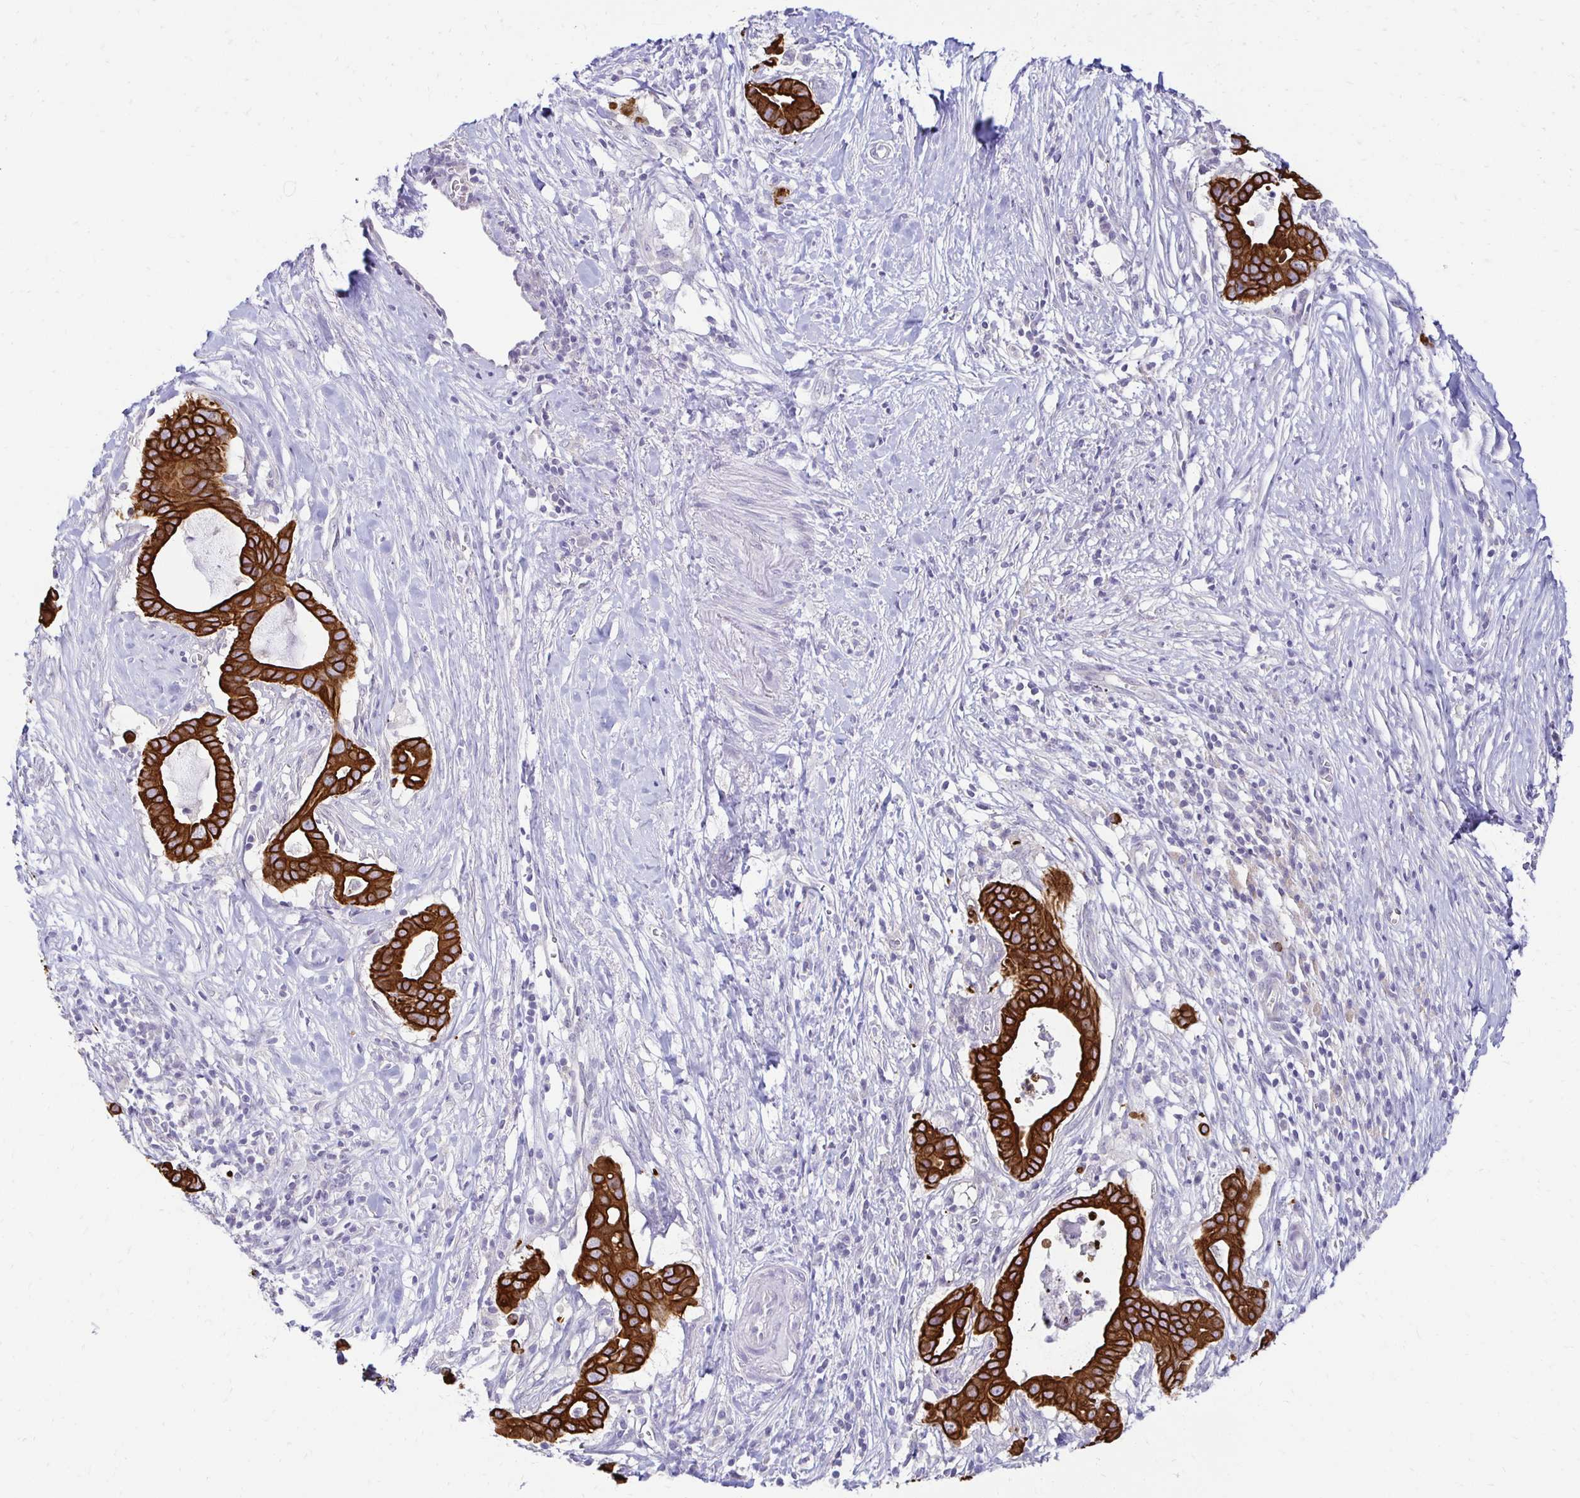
{"staining": {"intensity": "strong", "quantity": ">75%", "location": "cytoplasmic/membranous"}, "tissue": "pancreatic cancer", "cell_type": "Tumor cells", "image_type": "cancer", "snomed": [{"axis": "morphology", "description": "Adenocarcinoma, NOS"}, {"axis": "topography", "description": "Pancreas"}], "caption": "This is a micrograph of immunohistochemistry (IHC) staining of adenocarcinoma (pancreatic), which shows strong positivity in the cytoplasmic/membranous of tumor cells.", "gene": "C1QTNF2", "patient": {"sex": "male", "age": 61}}